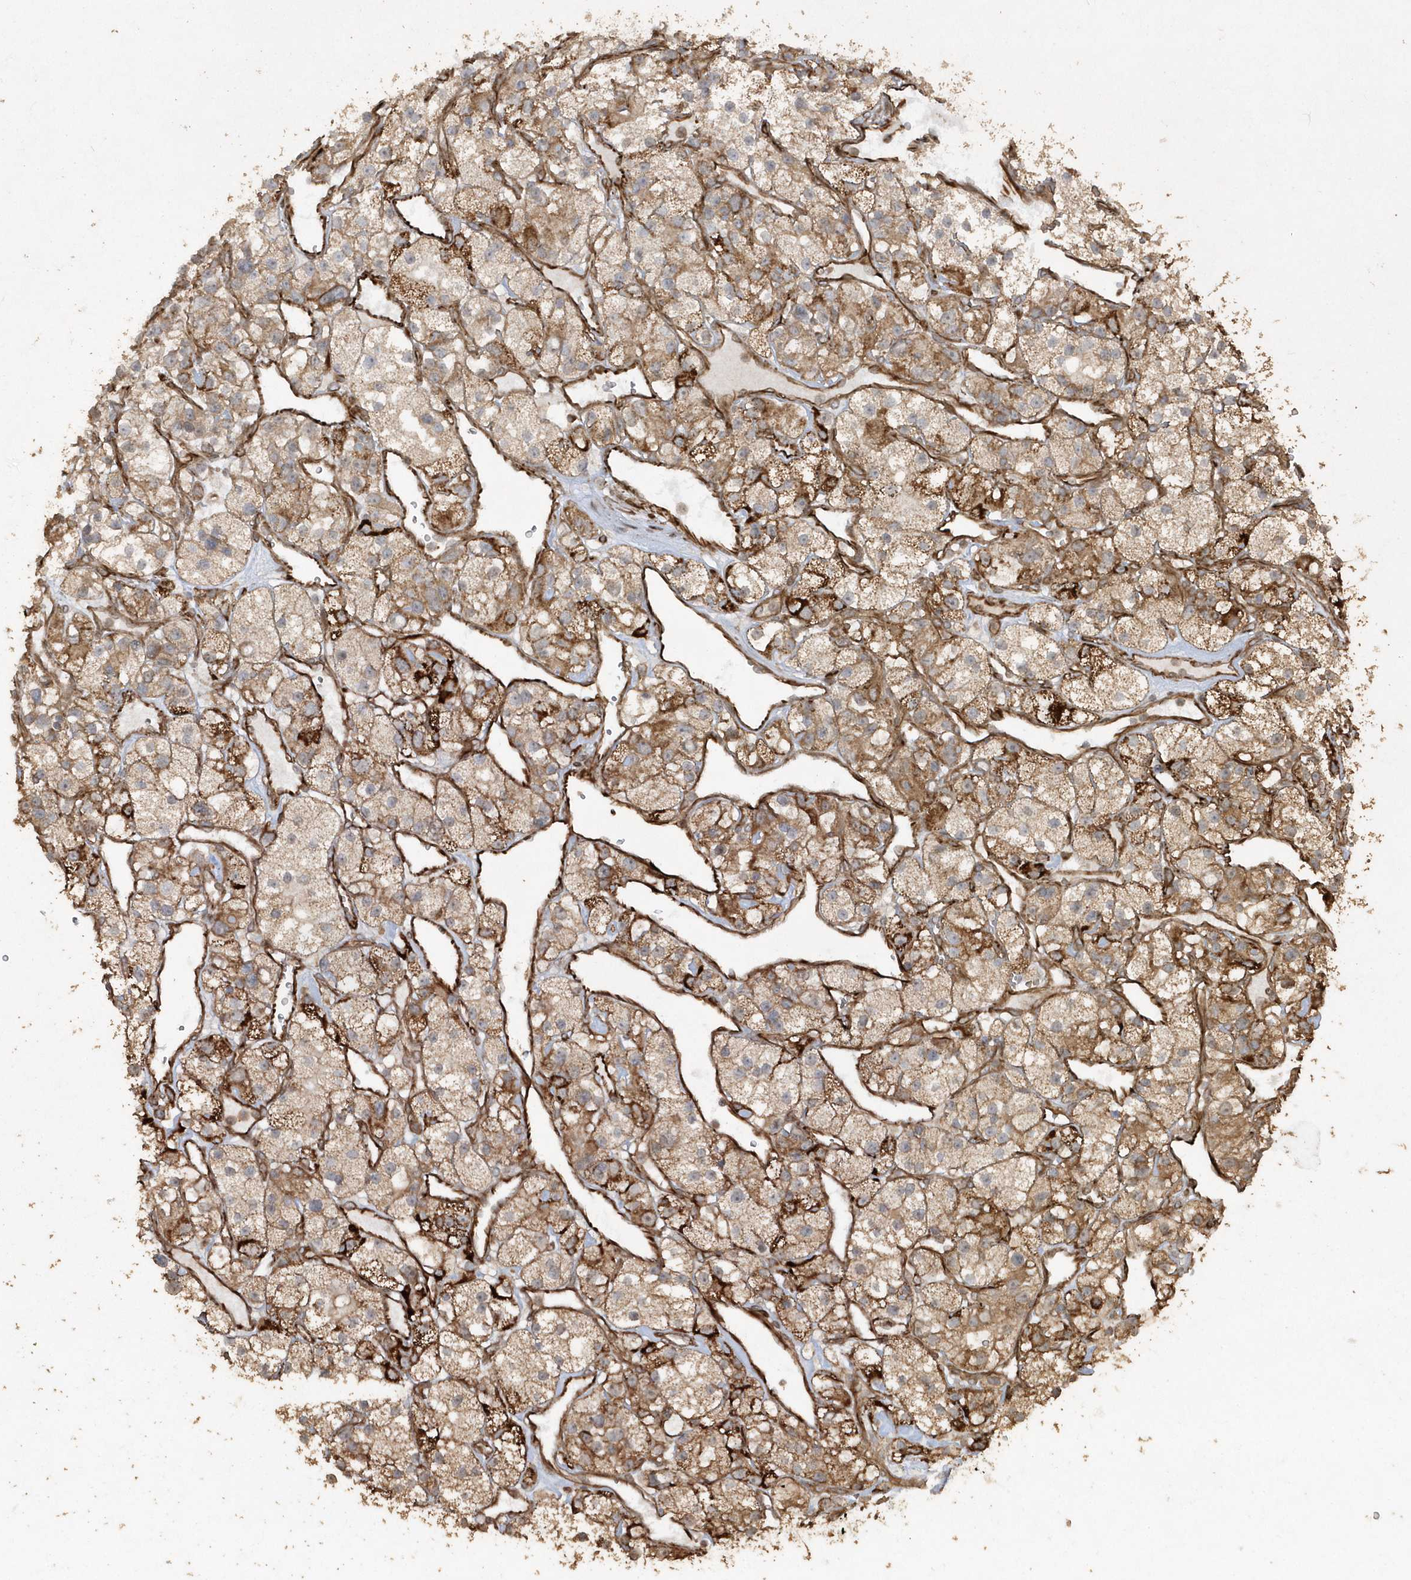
{"staining": {"intensity": "moderate", "quantity": ">75%", "location": "cytoplasmic/membranous"}, "tissue": "renal cancer", "cell_type": "Tumor cells", "image_type": "cancer", "snomed": [{"axis": "morphology", "description": "Adenocarcinoma, NOS"}, {"axis": "topography", "description": "Kidney"}], "caption": "Tumor cells exhibit moderate cytoplasmic/membranous positivity in approximately >75% of cells in adenocarcinoma (renal). (DAB (3,3'-diaminobenzidine) = brown stain, brightfield microscopy at high magnification).", "gene": "AVPI1", "patient": {"sex": "female", "age": 57}}